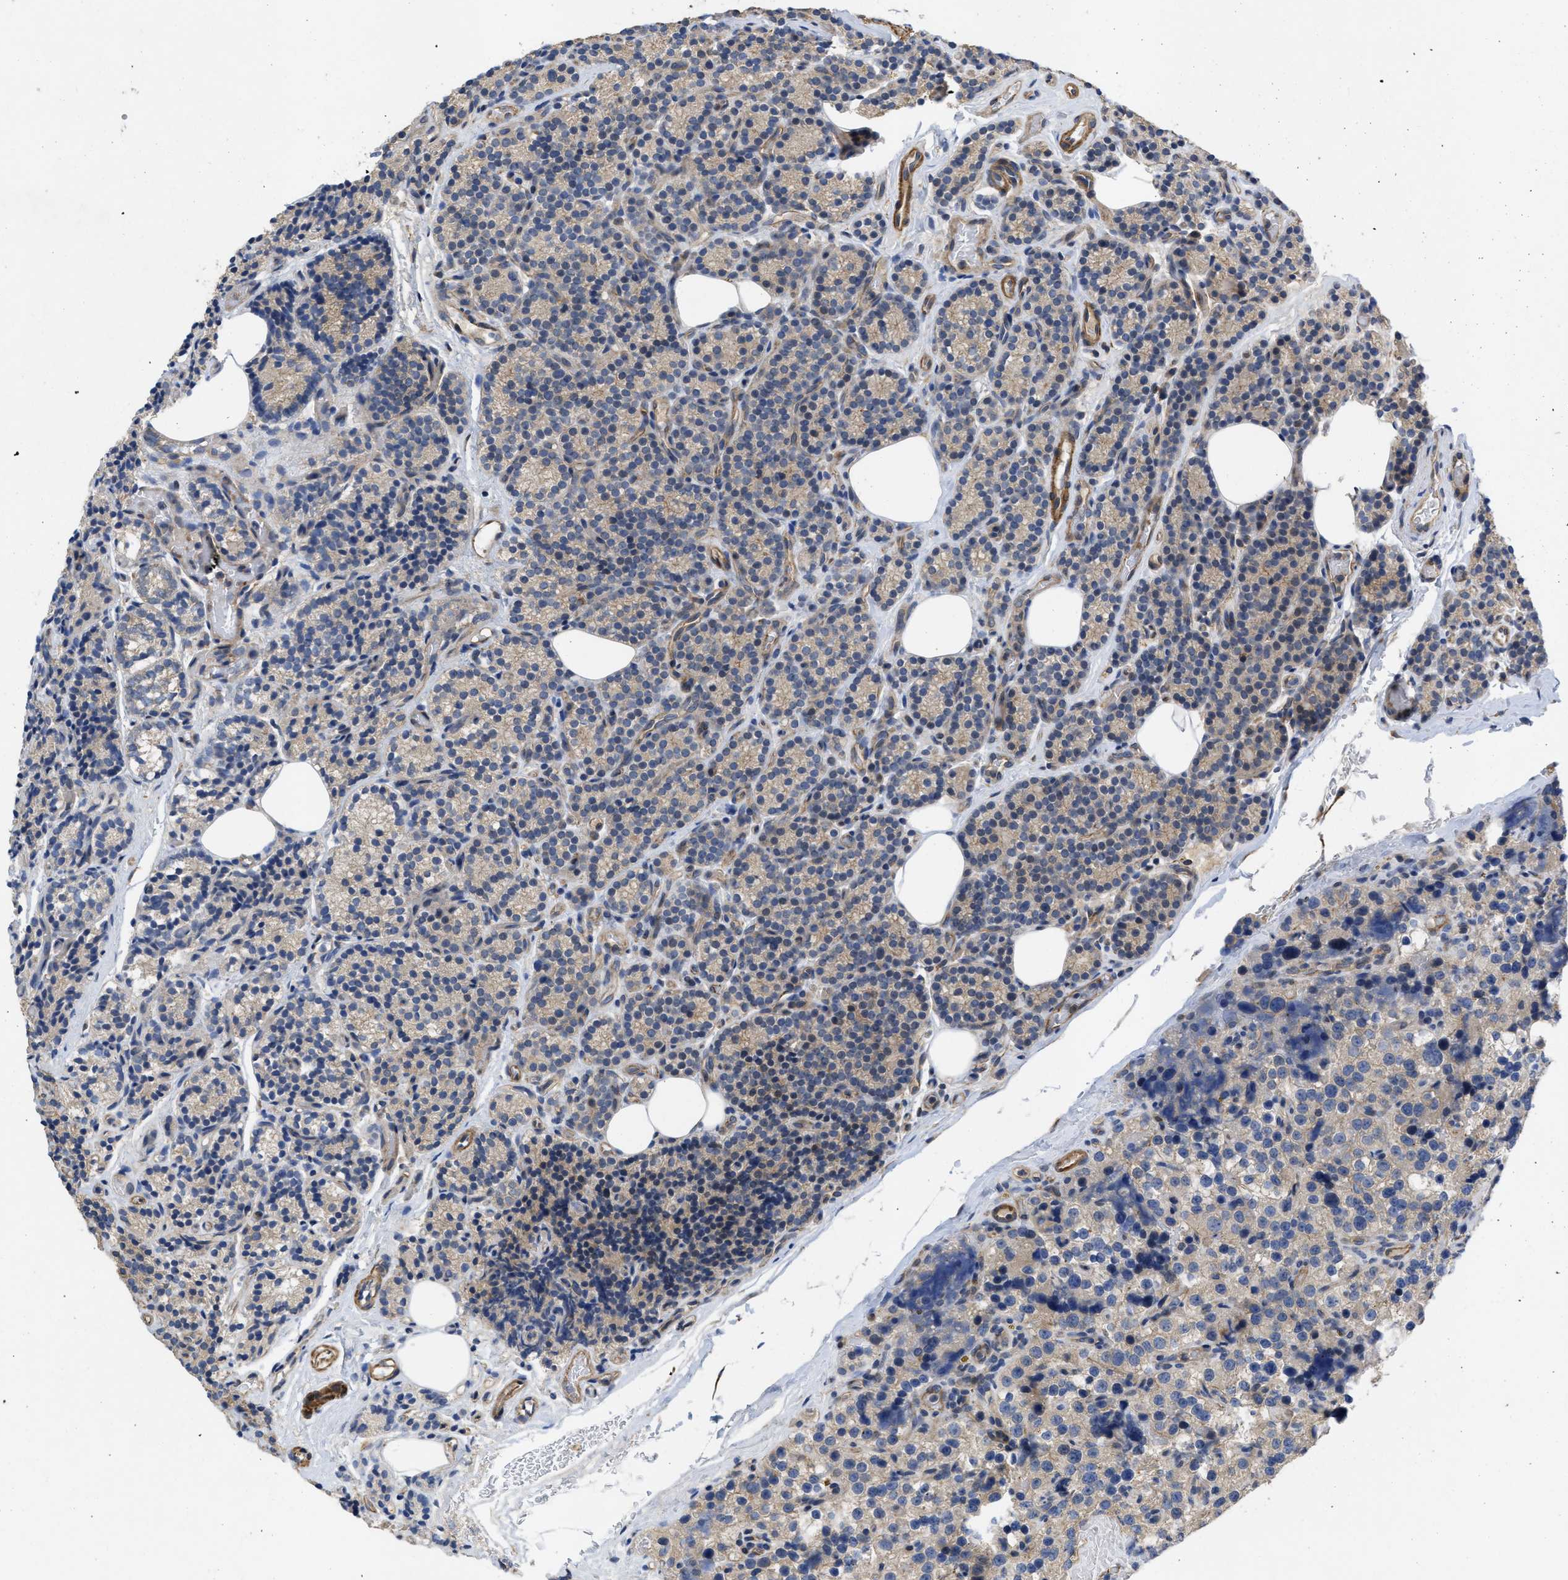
{"staining": {"intensity": "weak", "quantity": "25%-75%", "location": "cytoplasmic/membranous"}, "tissue": "parathyroid gland", "cell_type": "Glandular cells", "image_type": "normal", "snomed": [{"axis": "morphology", "description": "Normal tissue, NOS"}, {"axis": "morphology", "description": "Adenoma, NOS"}, {"axis": "topography", "description": "Parathyroid gland"}], "caption": "Brown immunohistochemical staining in benign parathyroid gland demonstrates weak cytoplasmic/membranous positivity in approximately 25%-75% of glandular cells. (Brightfield microscopy of DAB IHC at high magnification).", "gene": "ARHGEF26", "patient": {"sex": "female", "age": 51}}